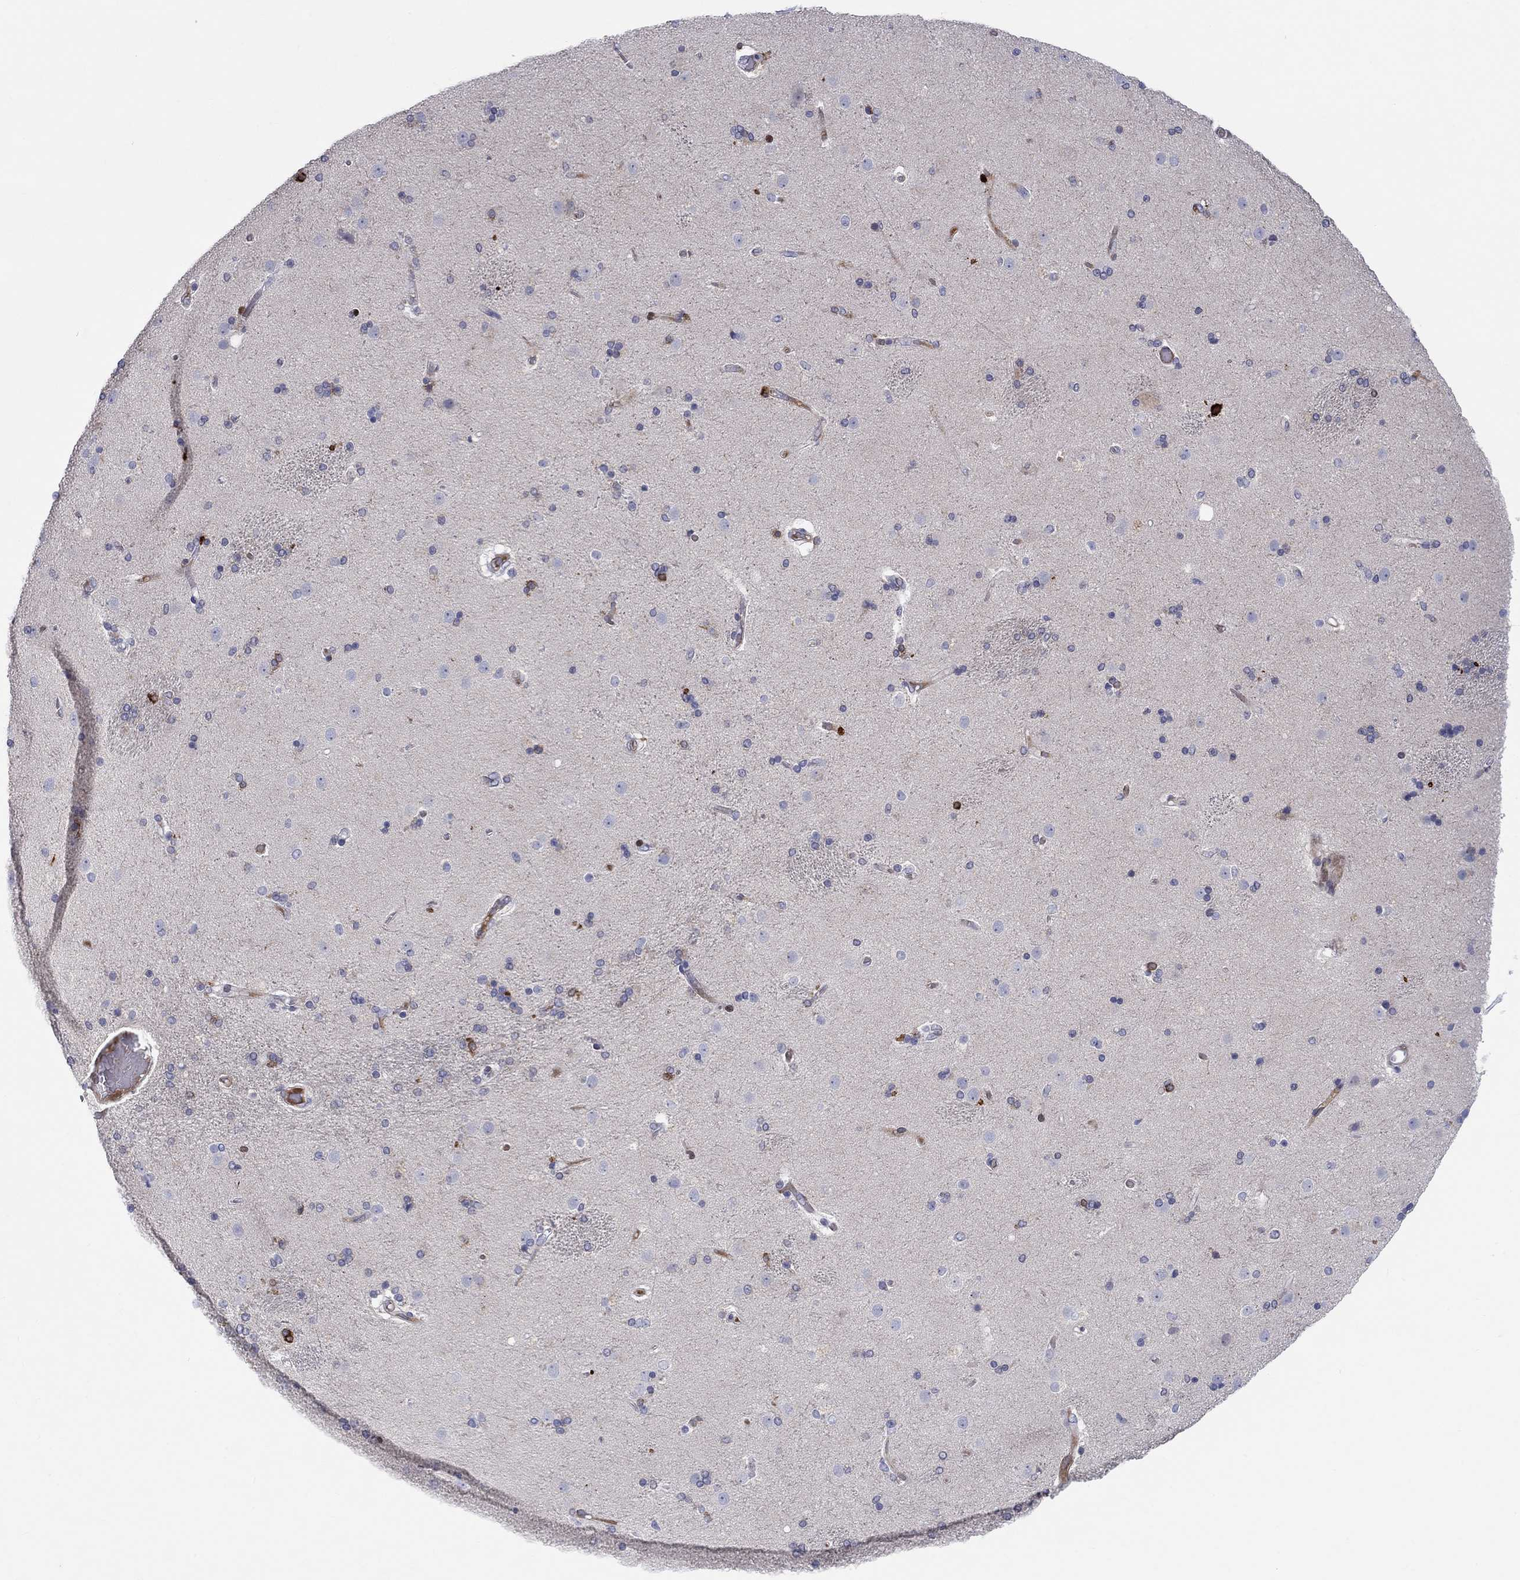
{"staining": {"intensity": "moderate", "quantity": "<25%", "location": "cytoplasmic/membranous"}, "tissue": "caudate", "cell_type": "Glial cells", "image_type": "normal", "snomed": [{"axis": "morphology", "description": "Normal tissue, NOS"}, {"axis": "topography", "description": "Lateral ventricle wall"}], "caption": "Immunohistochemical staining of normal human caudate shows low levels of moderate cytoplasmic/membranous staining in approximately <25% of glial cells.", "gene": "ARHGAP36", "patient": {"sex": "female", "age": 71}}